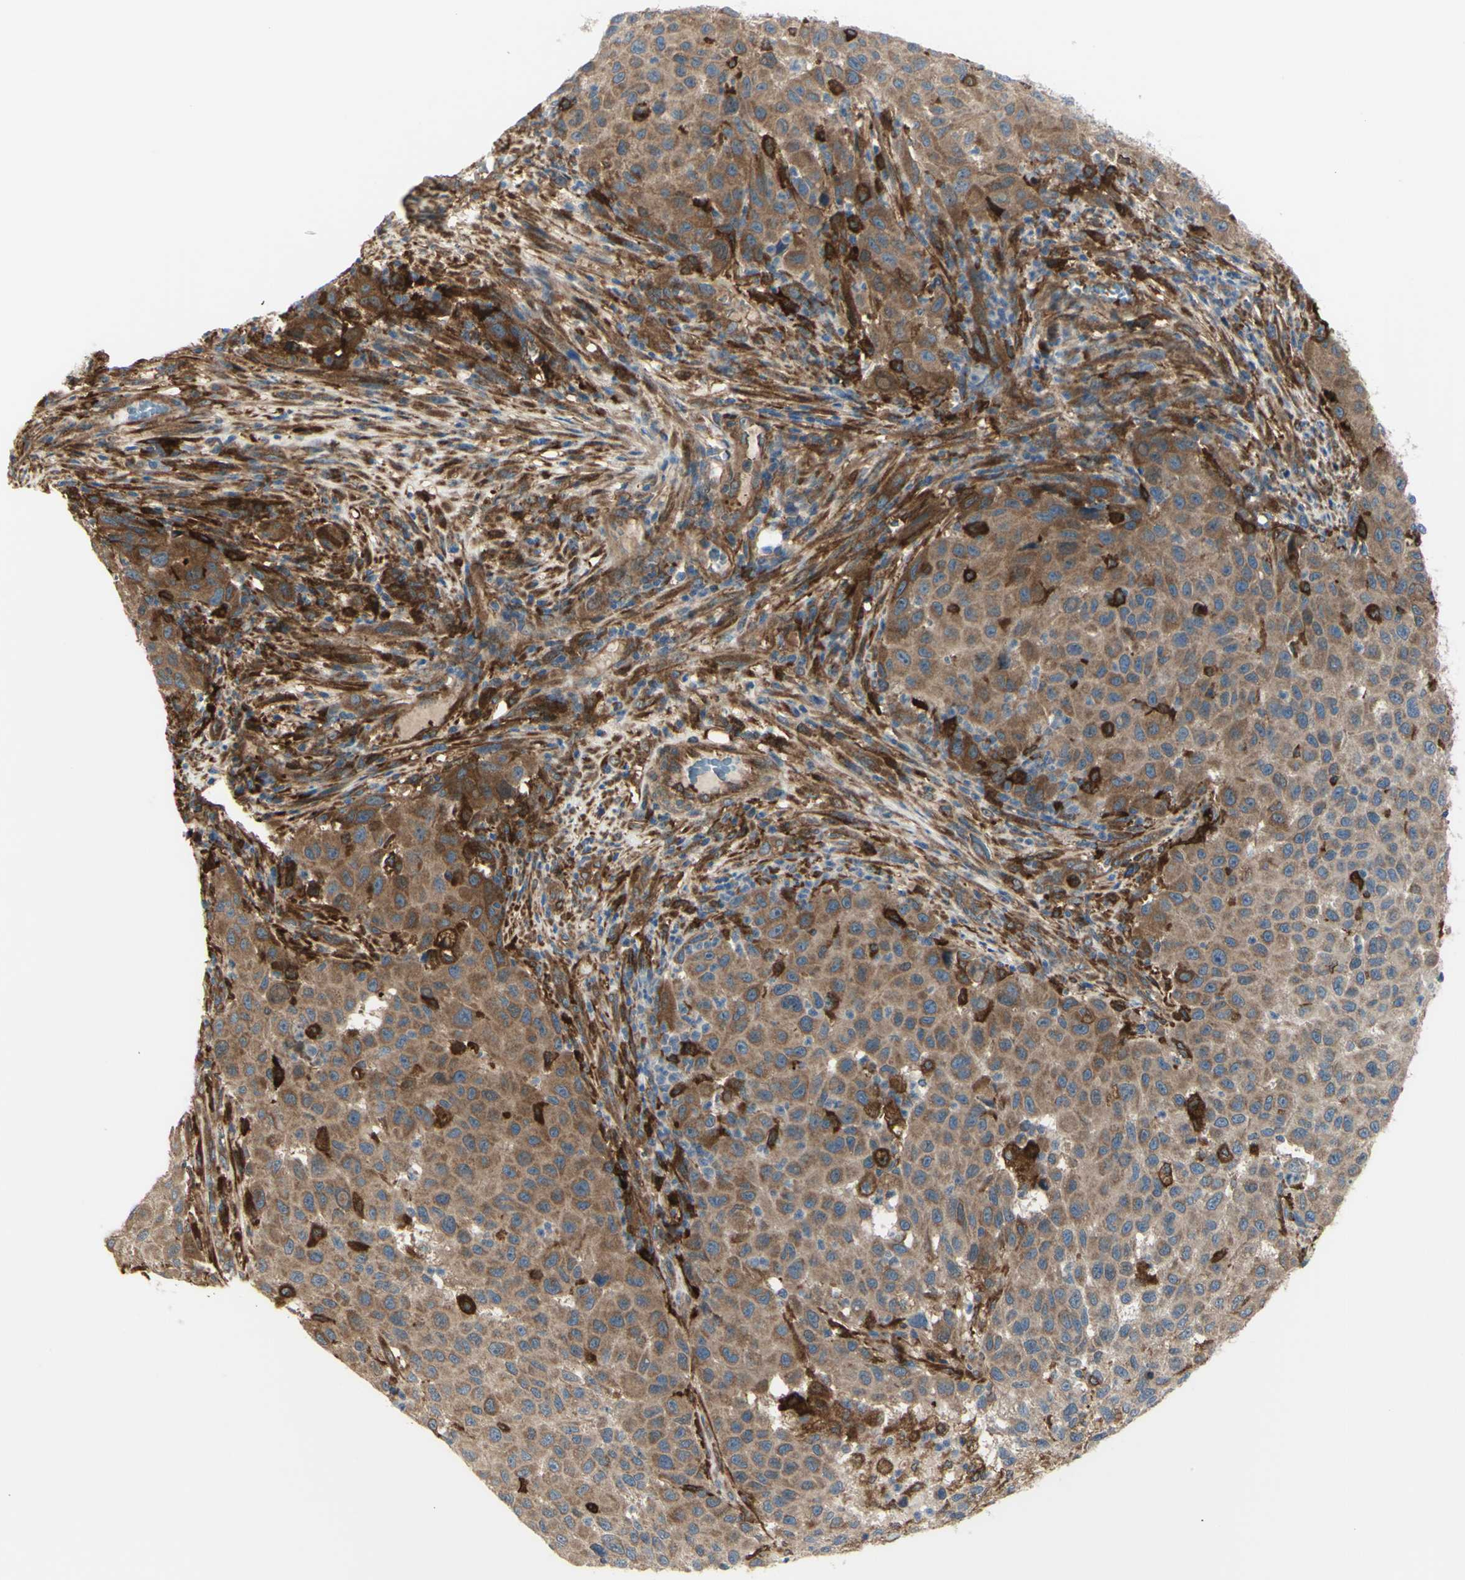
{"staining": {"intensity": "moderate", "quantity": ">75%", "location": "cytoplasmic/membranous"}, "tissue": "melanoma", "cell_type": "Tumor cells", "image_type": "cancer", "snomed": [{"axis": "morphology", "description": "Malignant melanoma, Metastatic site"}, {"axis": "topography", "description": "Lymph node"}], "caption": "Immunohistochemistry (IHC) of melanoma displays medium levels of moderate cytoplasmic/membranous expression in about >75% of tumor cells.", "gene": "IGSF9B", "patient": {"sex": "male", "age": 61}}